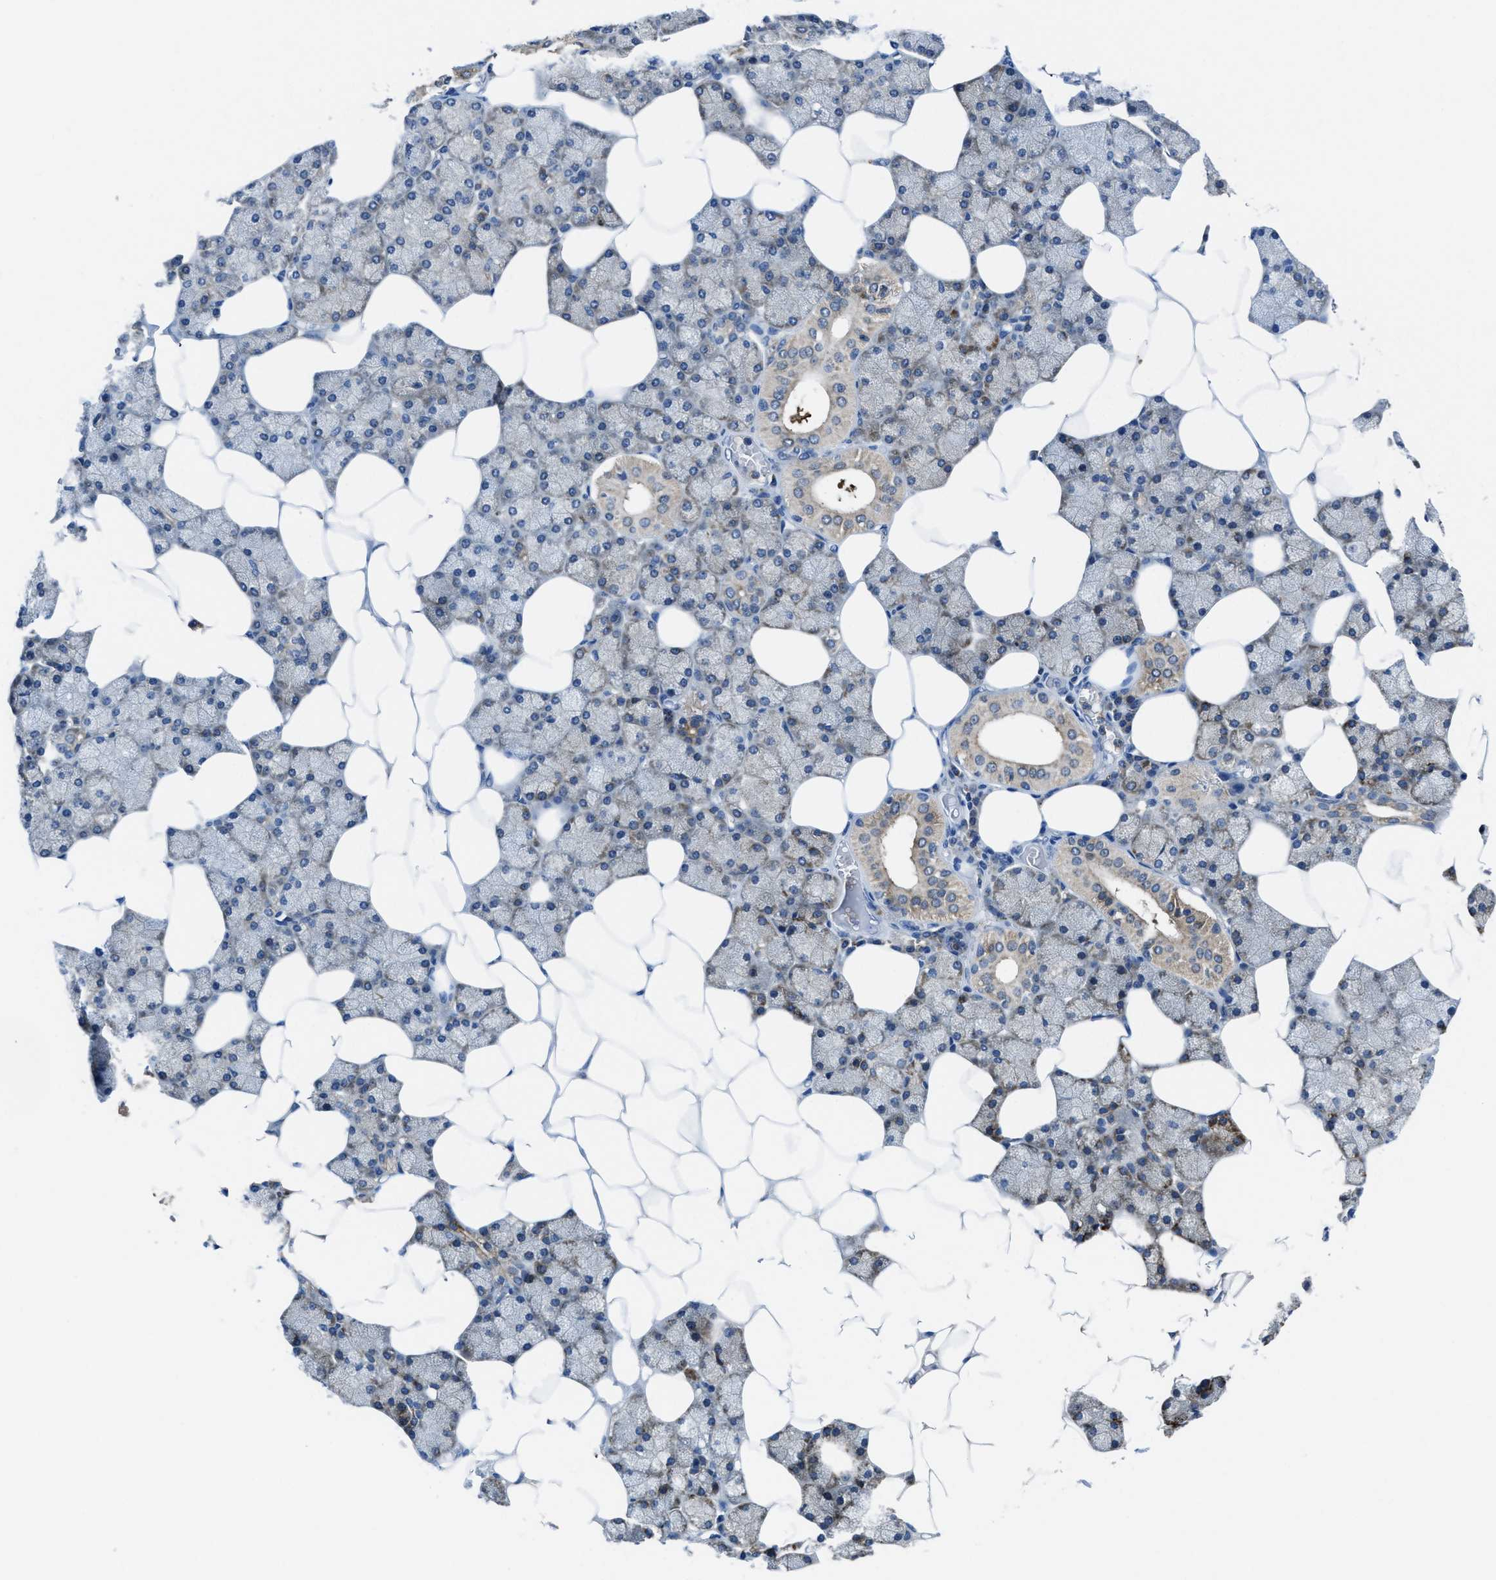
{"staining": {"intensity": "moderate", "quantity": "25%-75%", "location": "cytoplasmic/membranous"}, "tissue": "salivary gland", "cell_type": "Glandular cells", "image_type": "normal", "snomed": [{"axis": "morphology", "description": "Normal tissue, NOS"}, {"axis": "topography", "description": "Salivary gland"}], "caption": "Normal salivary gland demonstrates moderate cytoplasmic/membranous staining in approximately 25%-75% of glandular cells, visualized by immunohistochemistry.", "gene": "MAP3K20", "patient": {"sex": "male", "age": 62}}